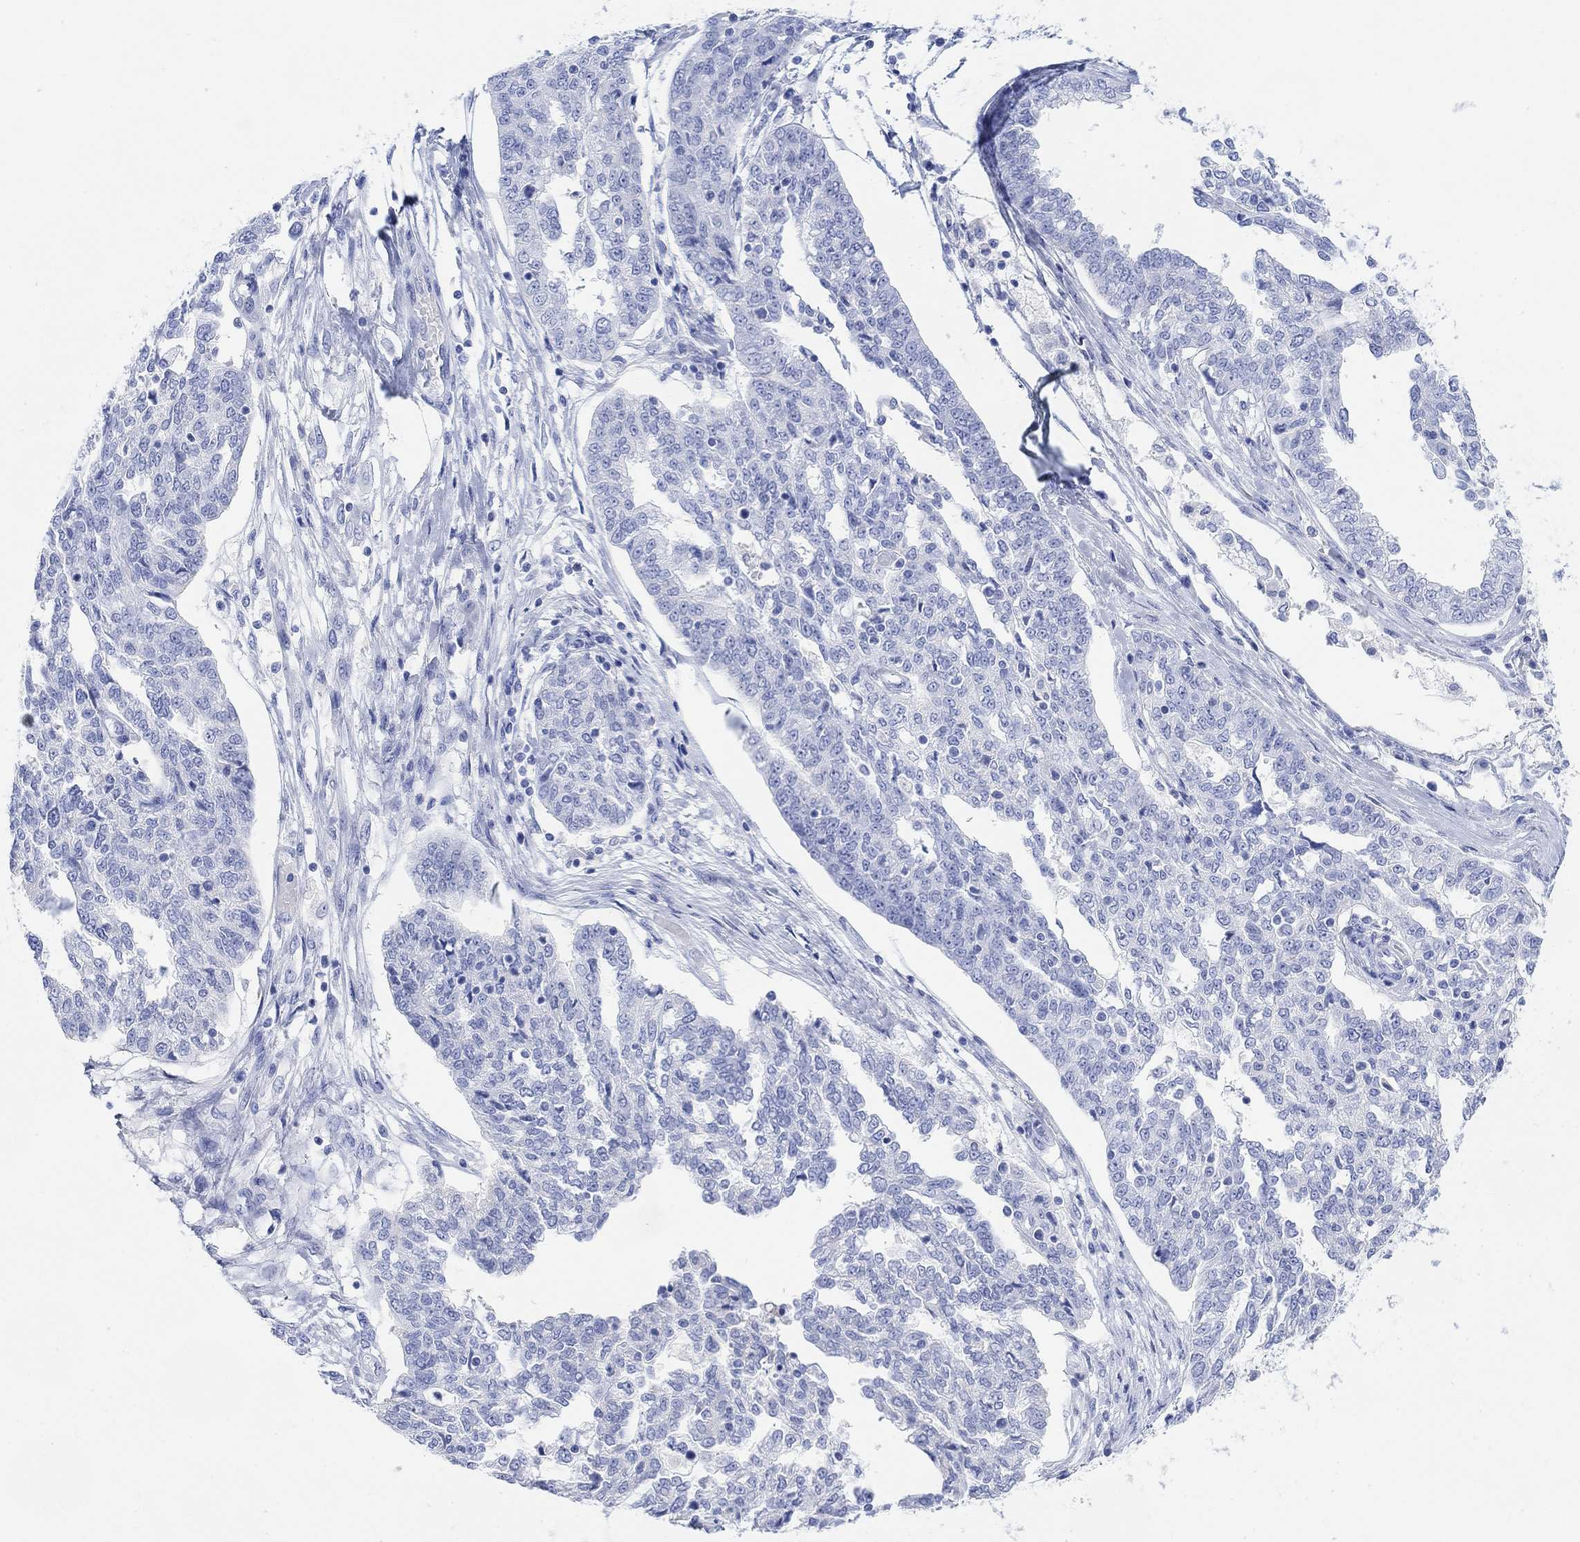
{"staining": {"intensity": "negative", "quantity": "none", "location": "none"}, "tissue": "ovarian cancer", "cell_type": "Tumor cells", "image_type": "cancer", "snomed": [{"axis": "morphology", "description": "Cystadenocarcinoma, serous, NOS"}, {"axis": "topography", "description": "Ovary"}], "caption": "DAB (3,3'-diaminobenzidine) immunohistochemical staining of human ovarian serous cystadenocarcinoma reveals no significant staining in tumor cells. The staining is performed using DAB (3,3'-diaminobenzidine) brown chromogen with nuclei counter-stained in using hematoxylin.", "gene": "ANKRD33", "patient": {"sex": "female", "age": 67}}